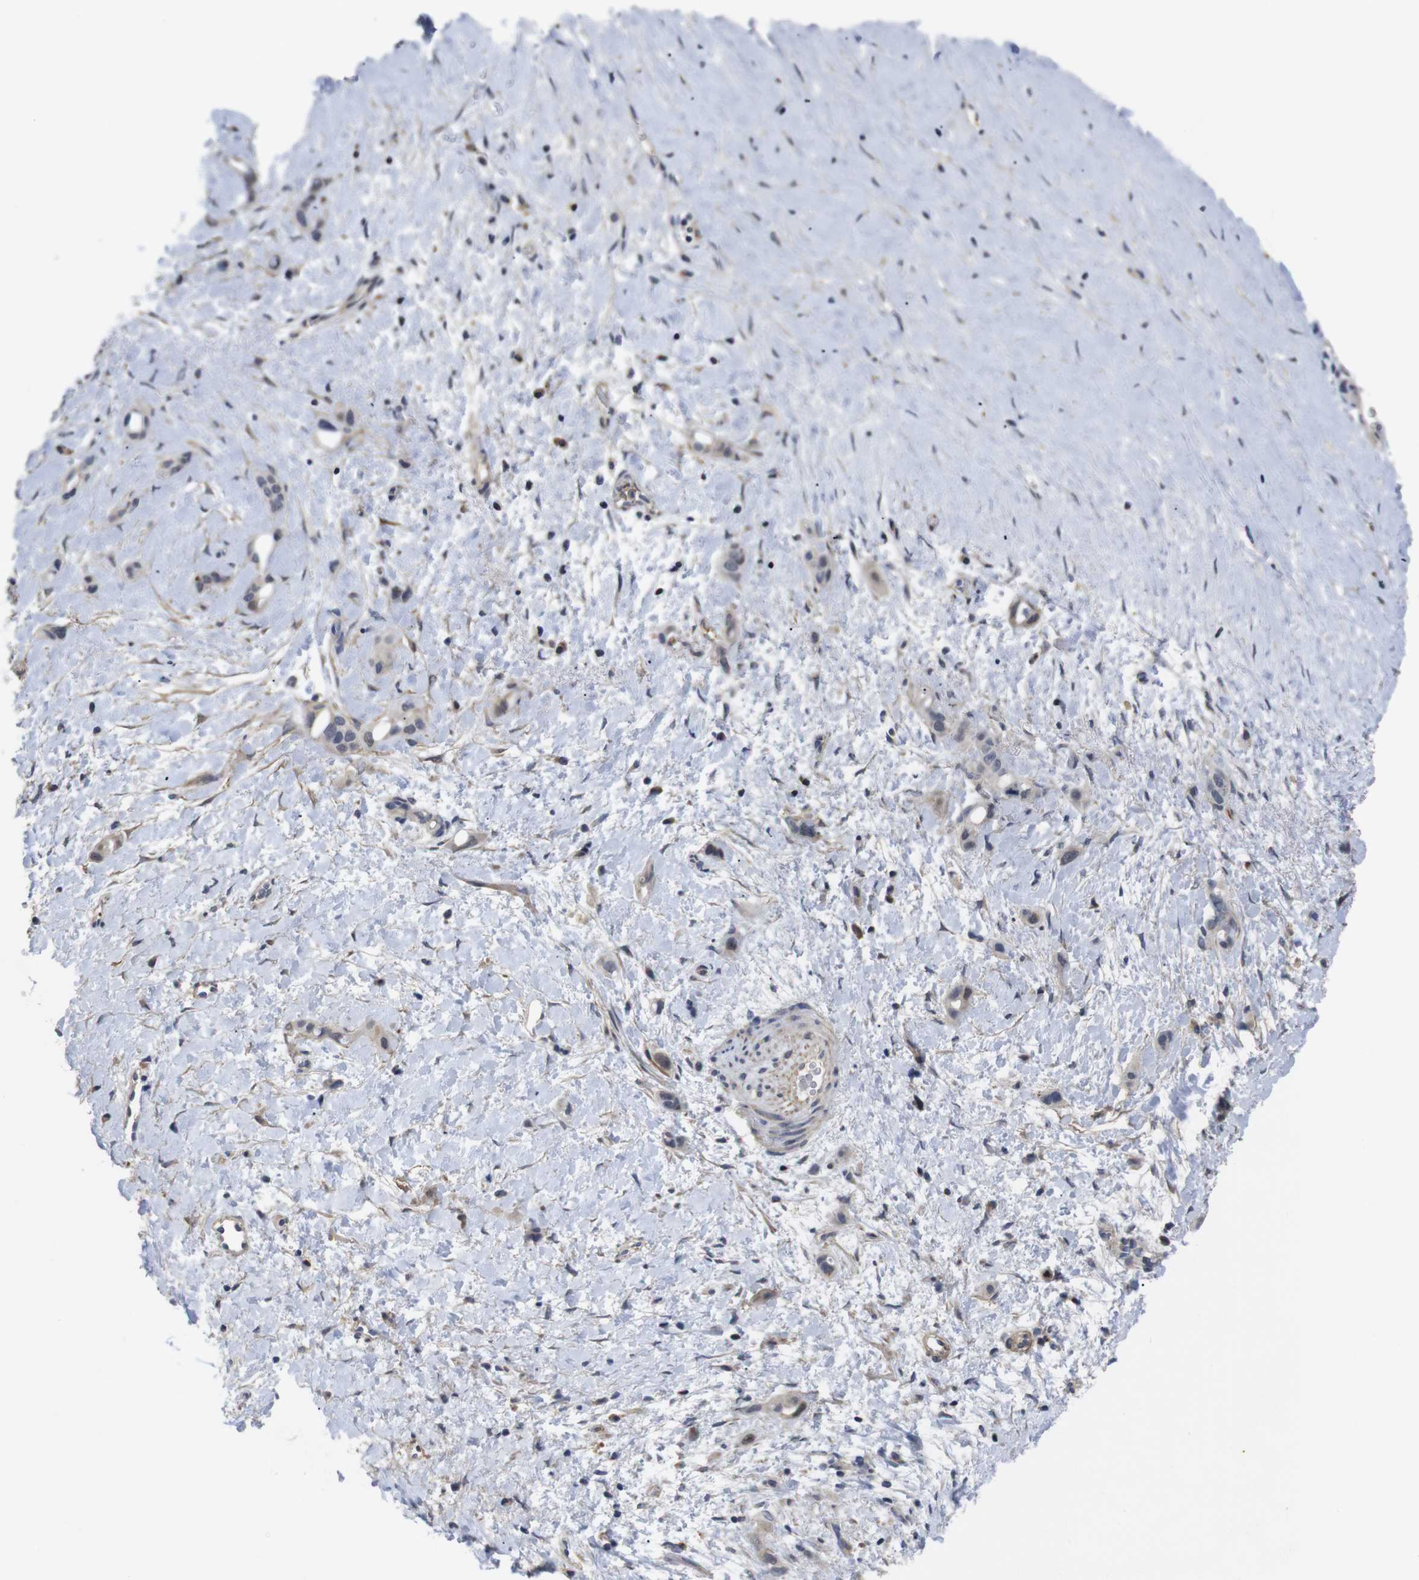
{"staining": {"intensity": "negative", "quantity": "none", "location": "none"}, "tissue": "liver cancer", "cell_type": "Tumor cells", "image_type": "cancer", "snomed": [{"axis": "morphology", "description": "Cholangiocarcinoma"}, {"axis": "topography", "description": "Liver"}], "caption": "The micrograph displays no significant expression in tumor cells of liver cholangiocarcinoma. (Stains: DAB immunohistochemistry (IHC) with hematoxylin counter stain, Microscopy: brightfield microscopy at high magnification).", "gene": "FNTA", "patient": {"sex": "female", "age": 65}}